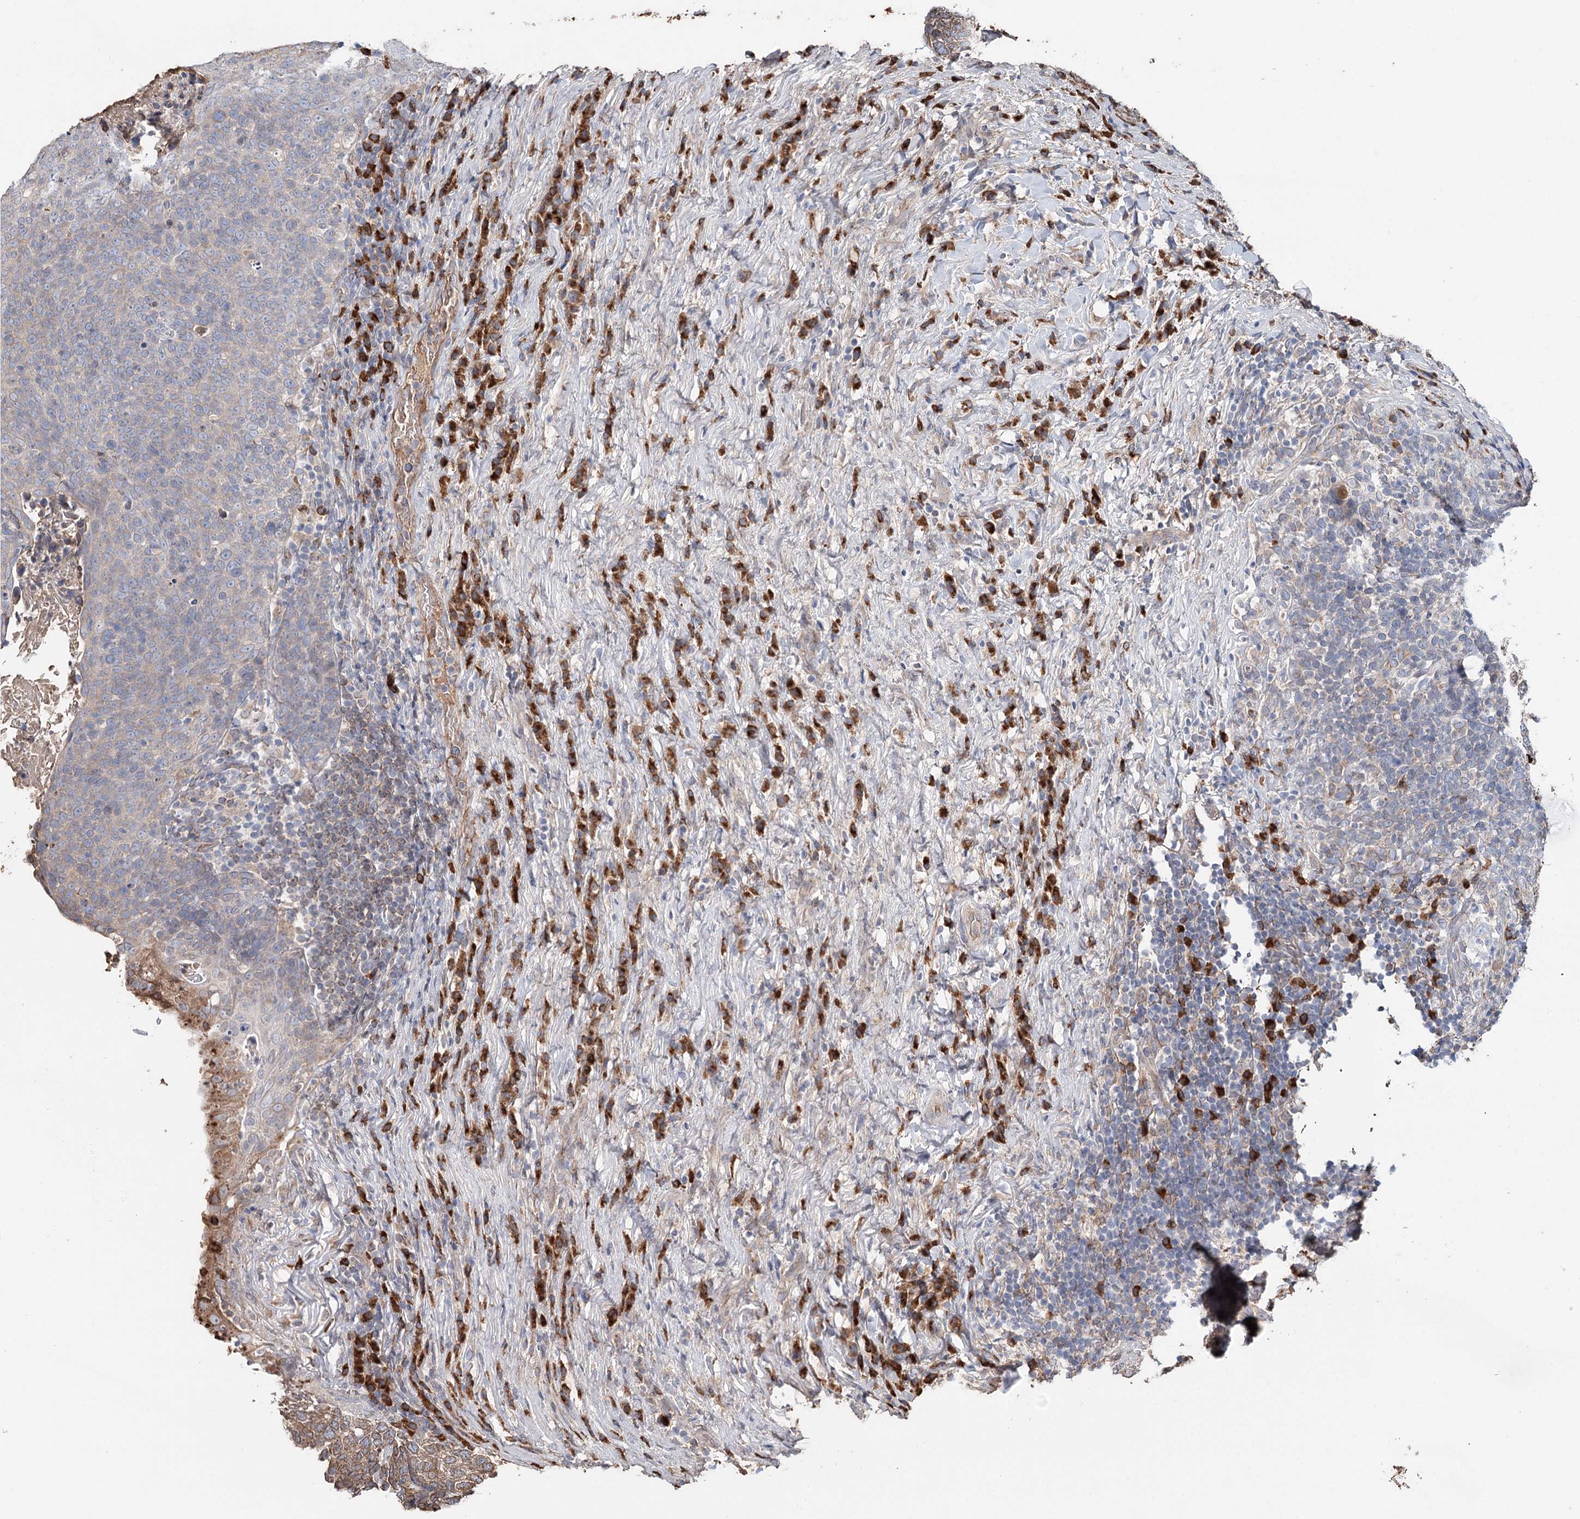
{"staining": {"intensity": "negative", "quantity": "none", "location": "none"}, "tissue": "head and neck cancer", "cell_type": "Tumor cells", "image_type": "cancer", "snomed": [{"axis": "morphology", "description": "Squamous cell carcinoma, NOS"}, {"axis": "morphology", "description": "Squamous cell carcinoma, metastatic, NOS"}, {"axis": "topography", "description": "Lymph node"}, {"axis": "topography", "description": "Head-Neck"}], "caption": "Tumor cells show no significant protein expression in head and neck metastatic squamous cell carcinoma. (DAB immunohistochemistry with hematoxylin counter stain).", "gene": "SYVN1", "patient": {"sex": "male", "age": 62}}